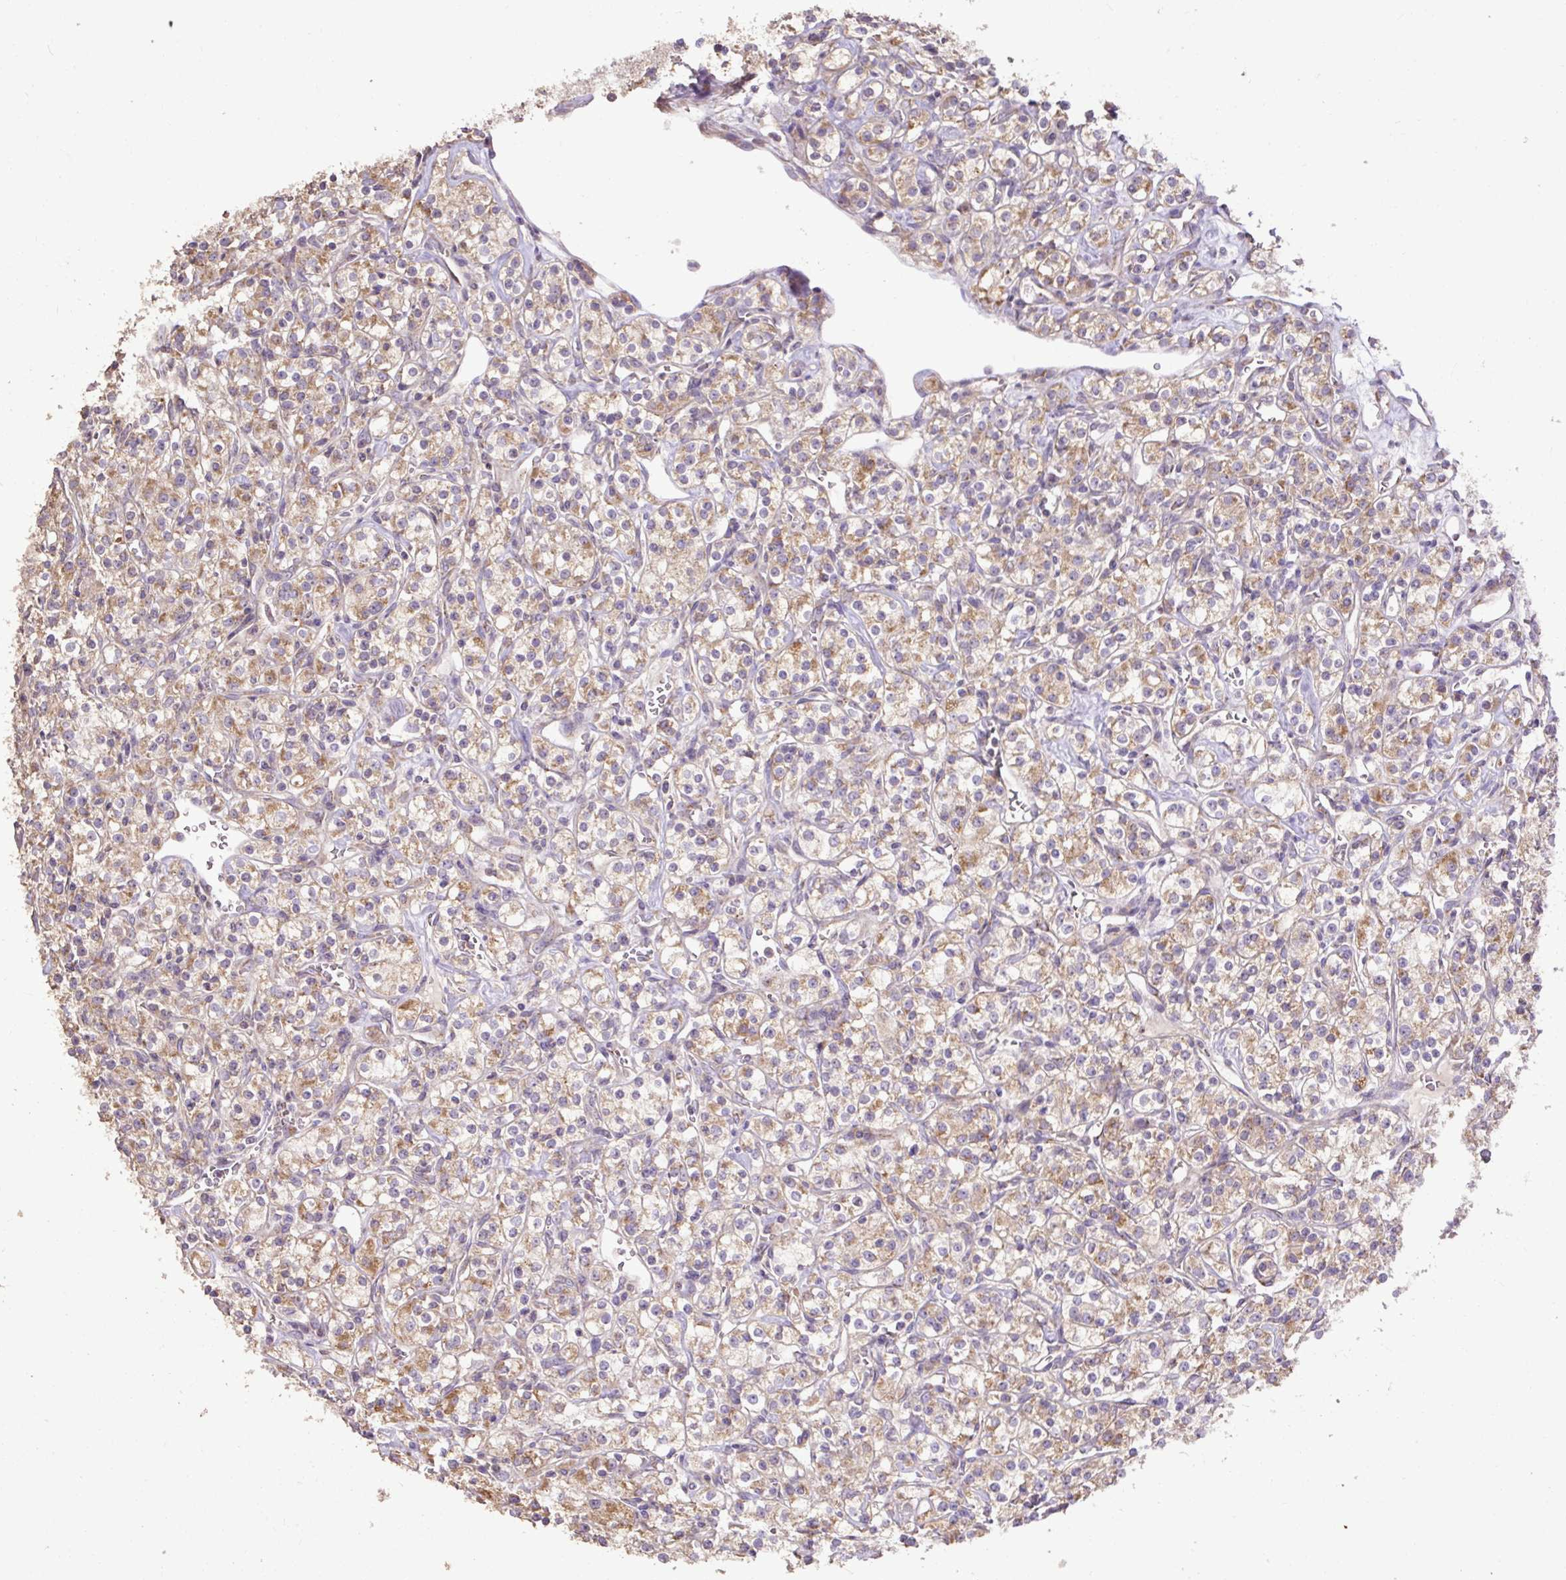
{"staining": {"intensity": "moderate", "quantity": "25%-75%", "location": "cytoplasmic/membranous"}, "tissue": "renal cancer", "cell_type": "Tumor cells", "image_type": "cancer", "snomed": [{"axis": "morphology", "description": "Adenocarcinoma, NOS"}, {"axis": "topography", "description": "Kidney"}], "caption": "Renal cancer (adenocarcinoma) stained with a protein marker exhibits moderate staining in tumor cells.", "gene": "ABR", "patient": {"sex": "male", "age": 77}}